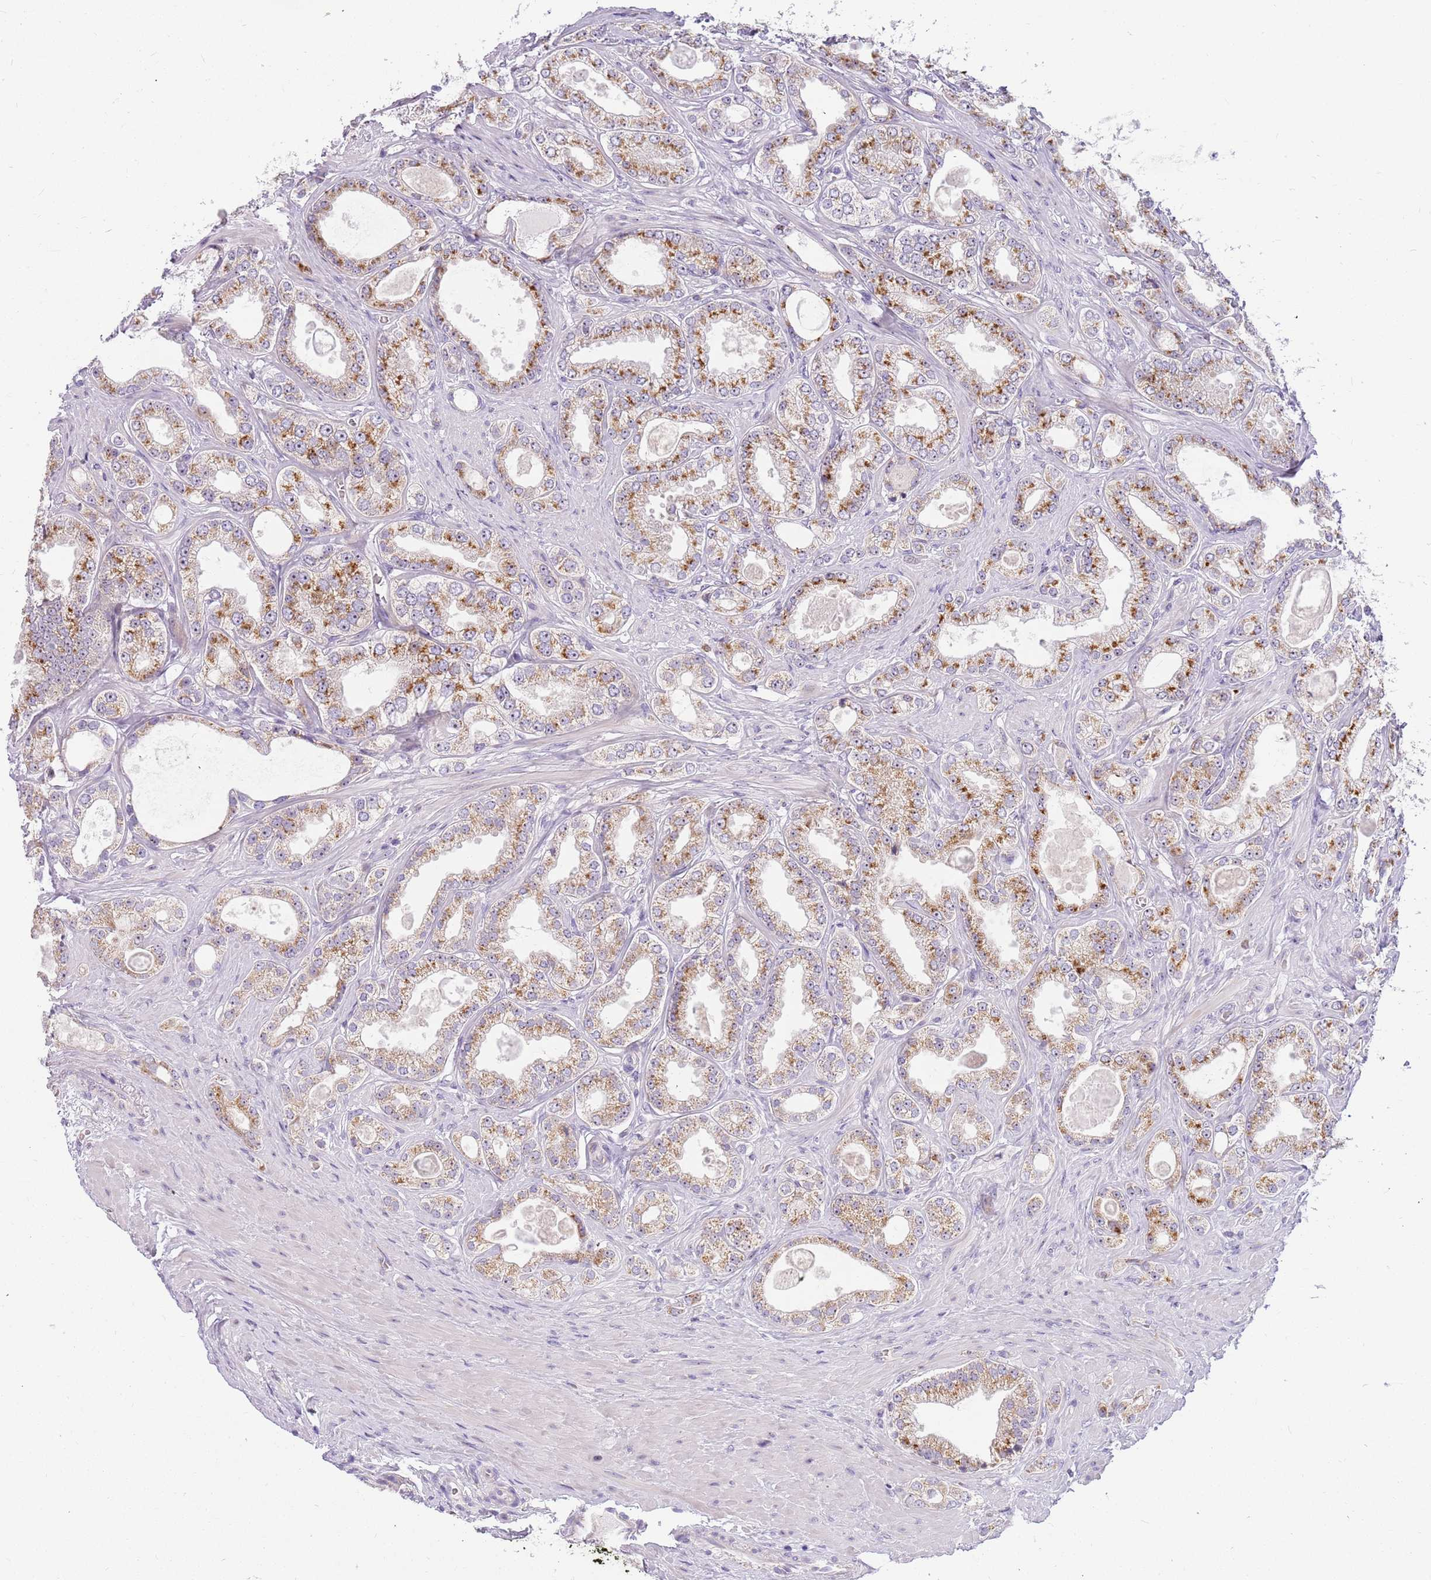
{"staining": {"intensity": "moderate", "quantity": ">75%", "location": "cytoplasmic/membranous"}, "tissue": "prostate cancer", "cell_type": "Tumor cells", "image_type": "cancer", "snomed": [{"axis": "morphology", "description": "Adenocarcinoma, Low grade"}, {"axis": "topography", "description": "Prostate"}], "caption": "About >75% of tumor cells in prostate cancer exhibit moderate cytoplasmic/membranous protein positivity as visualized by brown immunohistochemical staining.", "gene": "DNAJA3", "patient": {"sex": "male", "age": 63}}